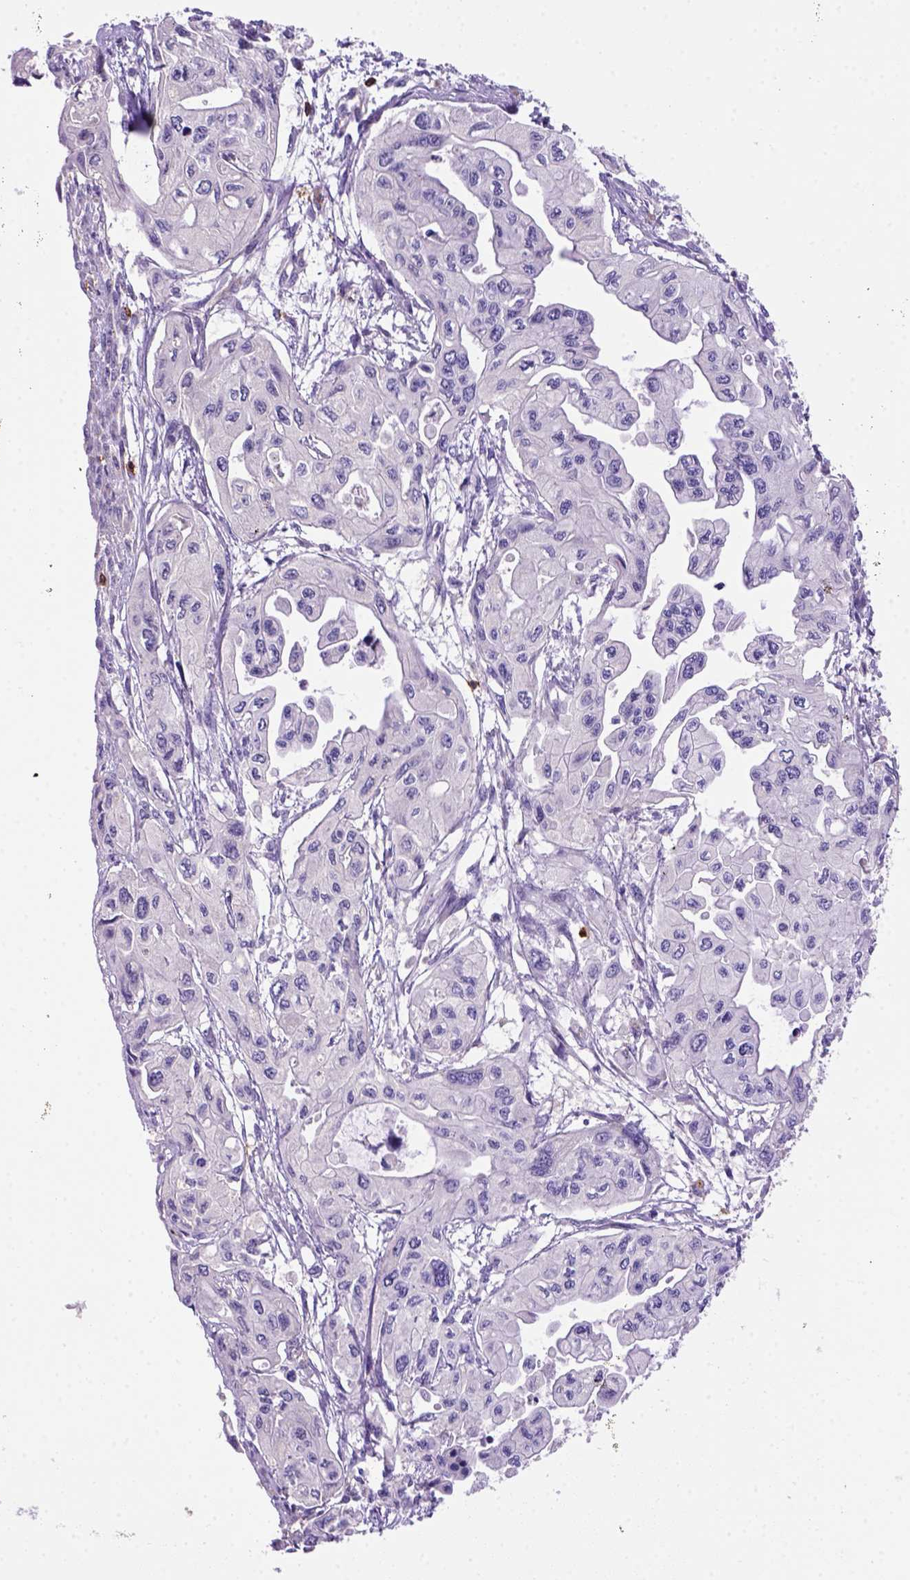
{"staining": {"intensity": "negative", "quantity": "none", "location": "none"}, "tissue": "pancreatic cancer", "cell_type": "Tumor cells", "image_type": "cancer", "snomed": [{"axis": "morphology", "description": "Adenocarcinoma, NOS"}, {"axis": "topography", "description": "Pancreas"}], "caption": "High power microscopy photomicrograph of an IHC micrograph of pancreatic cancer, revealing no significant positivity in tumor cells.", "gene": "CD3E", "patient": {"sex": "female", "age": 76}}